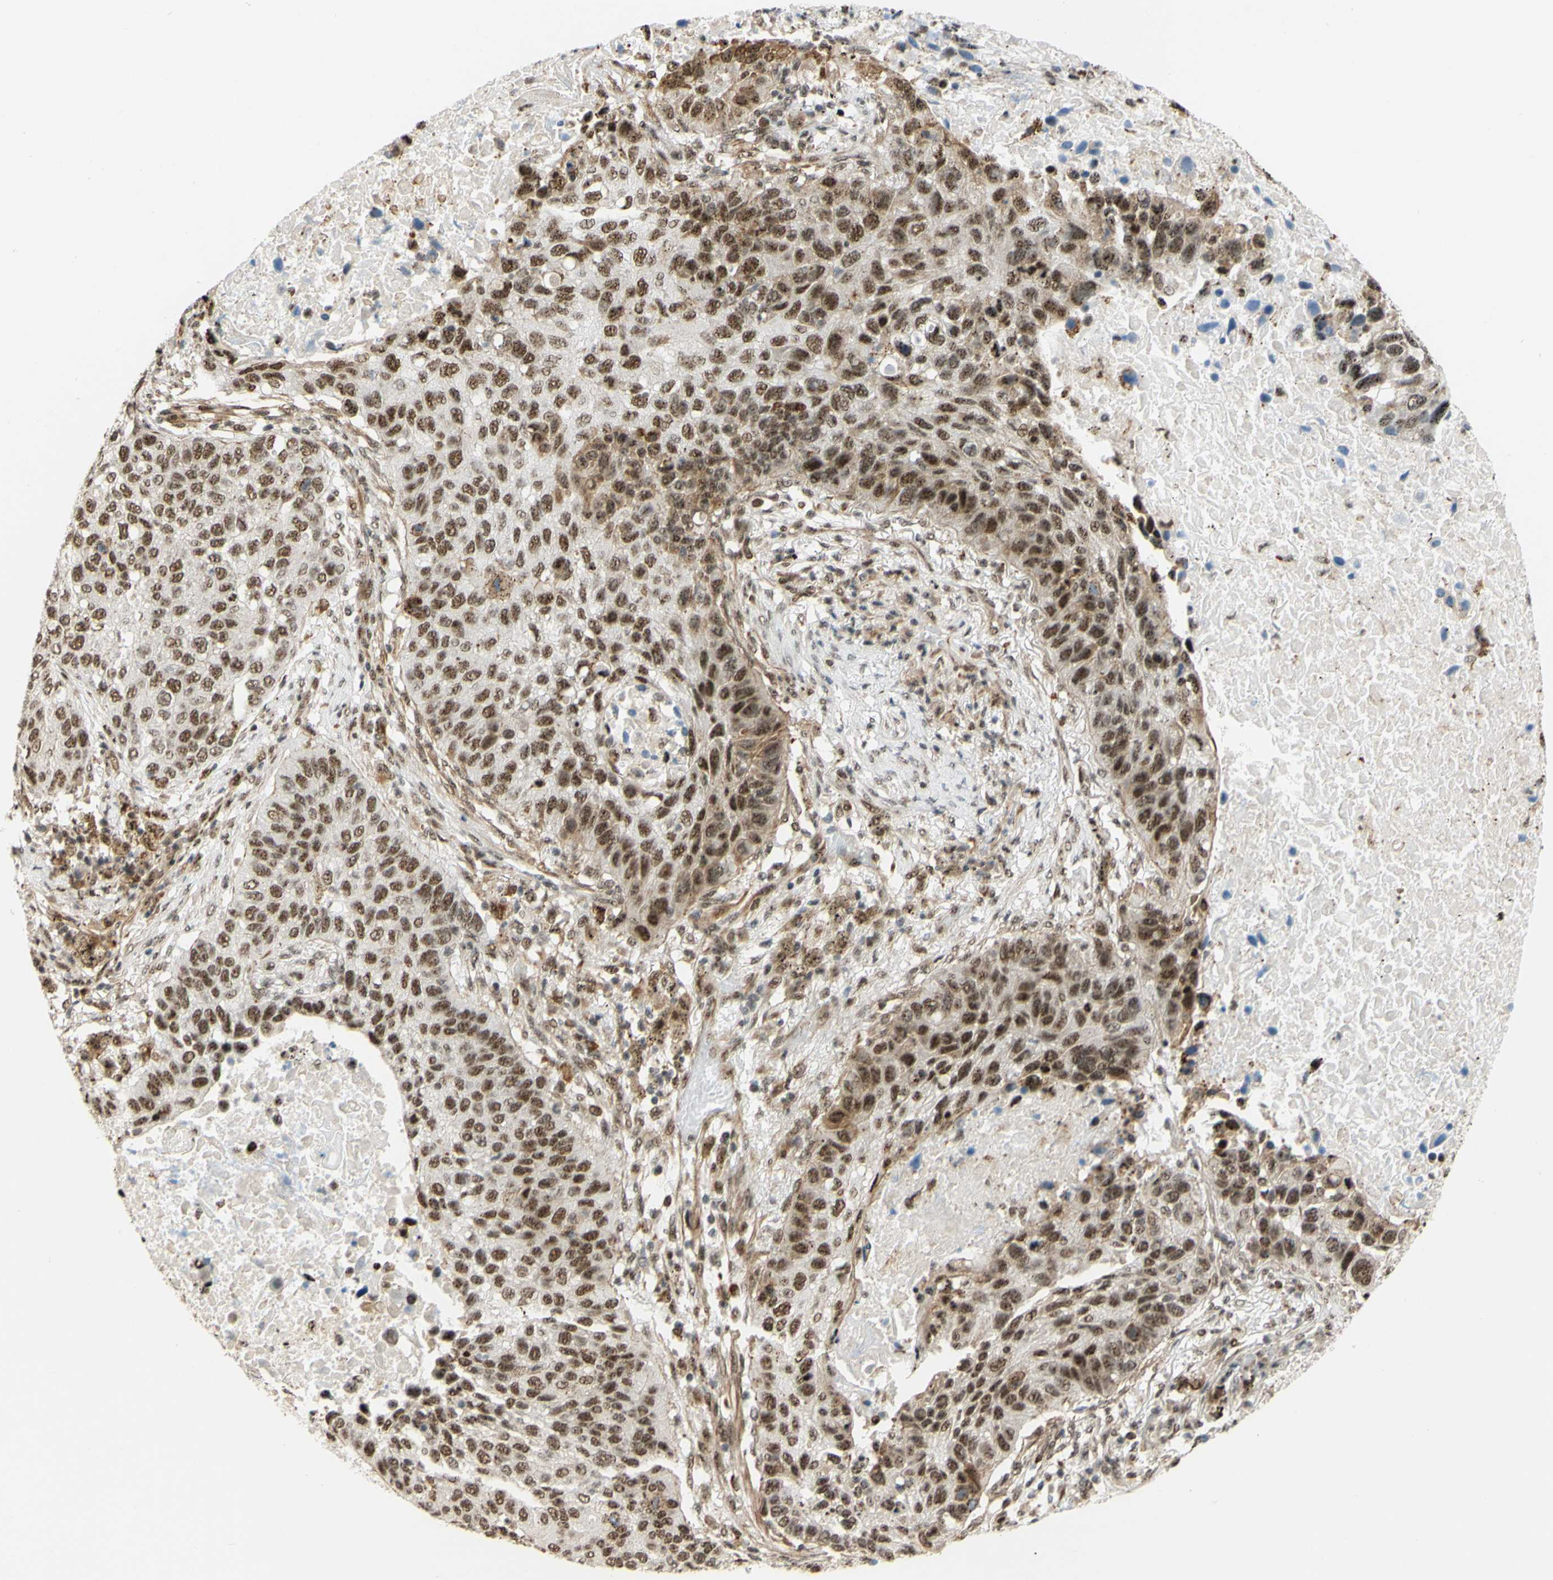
{"staining": {"intensity": "moderate", "quantity": ">75%", "location": "nuclear"}, "tissue": "lung cancer", "cell_type": "Tumor cells", "image_type": "cancer", "snomed": [{"axis": "morphology", "description": "Squamous cell carcinoma, NOS"}, {"axis": "topography", "description": "Lung"}], "caption": "Lung squamous cell carcinoma stained with a protein marker shows moderate staining in tumor cells.", "gene": "SAP18", "patient": {"sex": "male", "age": 57}}